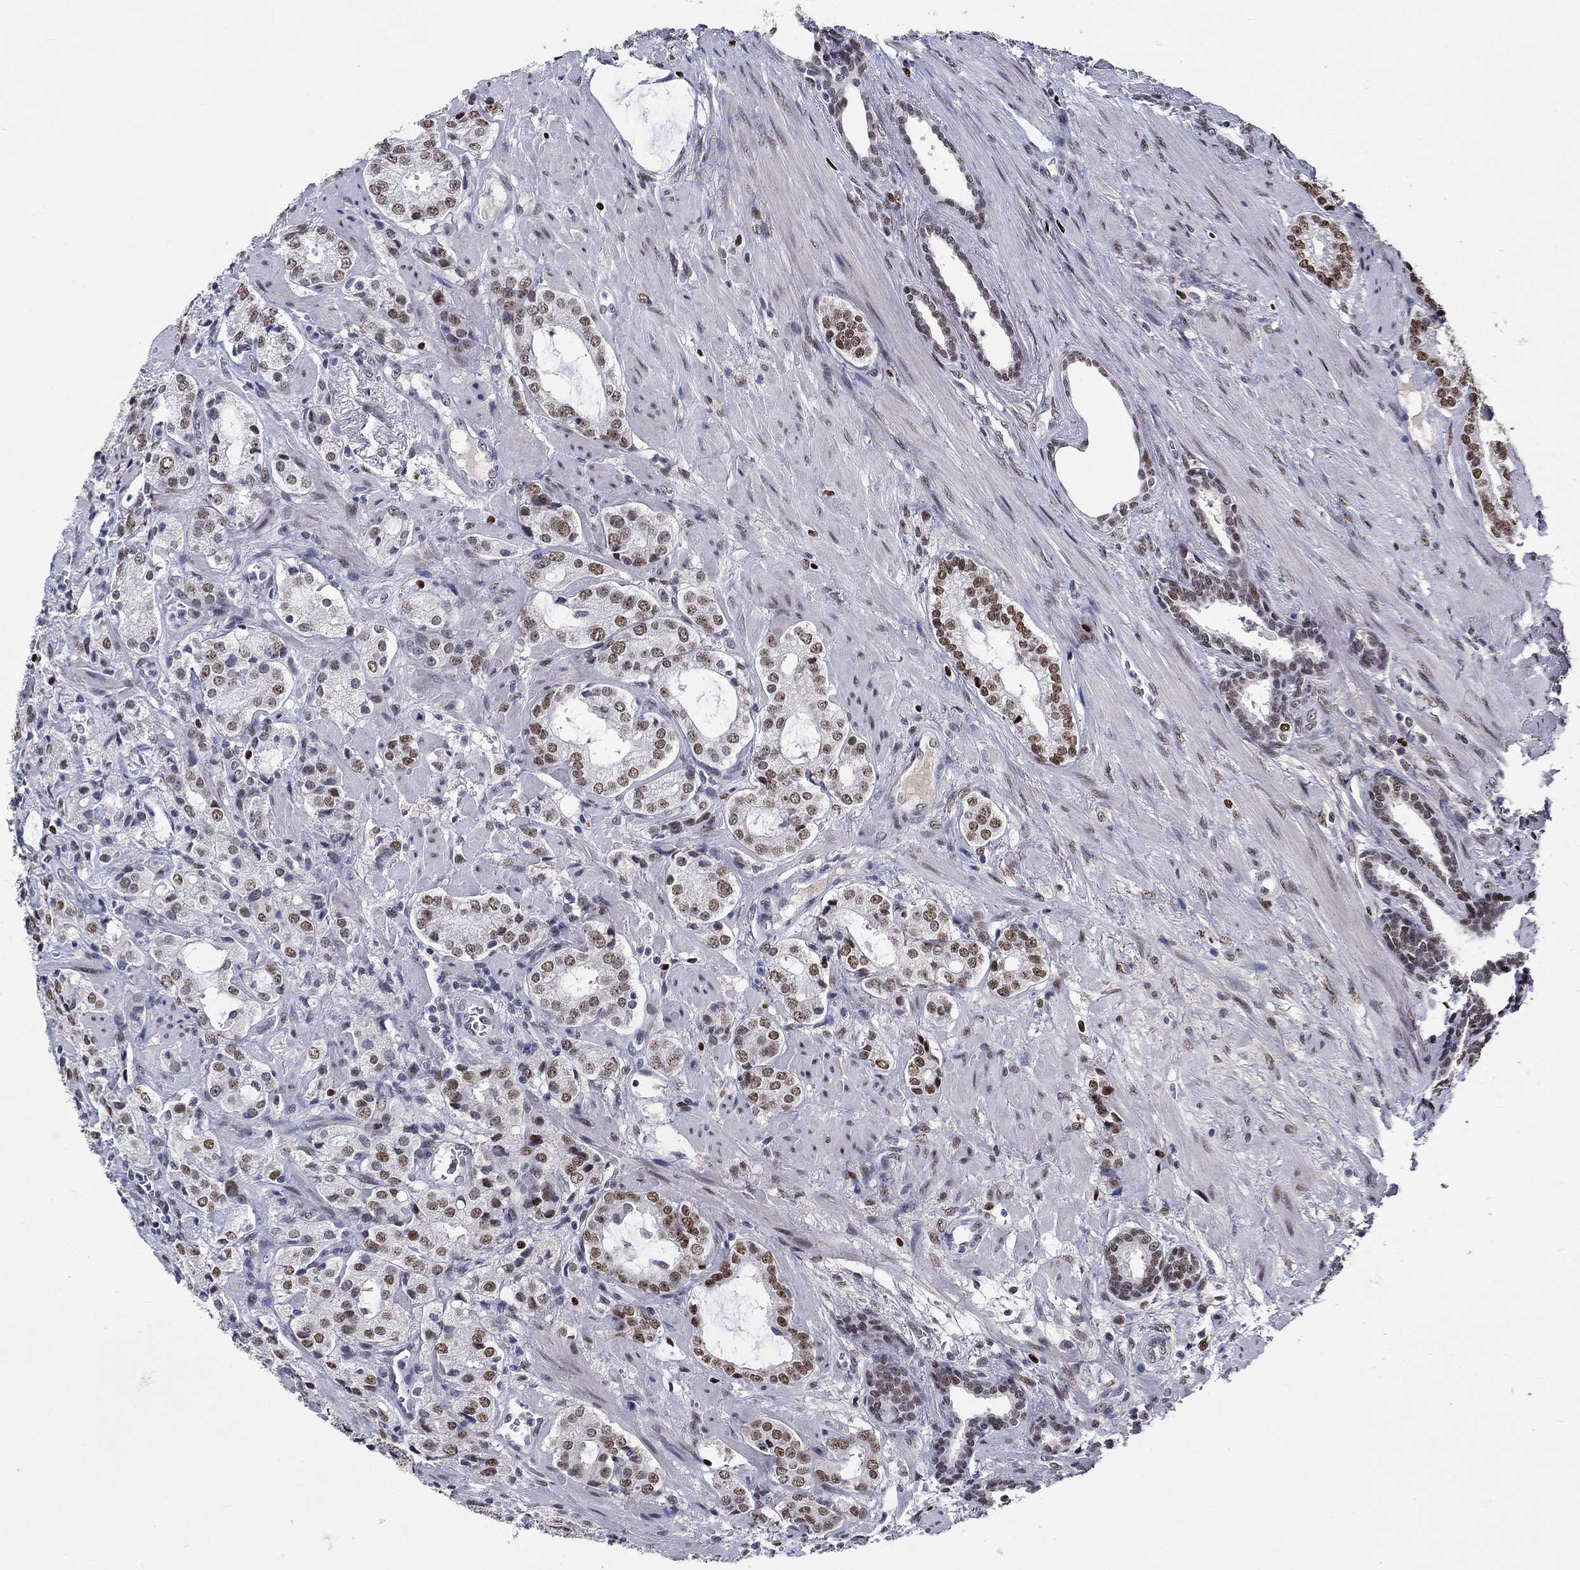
{"staining": {"intensity": "strong", "quantity": "25%-75%", "location": "nuclear"}, "tissue": "prostate cancer", "cell_type": "Tumor cells", "image_type": "cancer", "snomed": [{"axis": "morphology", "description": "Adenocarcinoma, NOS"}, {"axis": "topography", "description": "Prostate"}], "caption": "Strong nuclear protein positivity is appreciated in approximately 25%-75% of tumor cells in prostate cancer (adenocarcinoma).", "gene": "GATA2", "patient": {"sex": "male", "age": 66}}